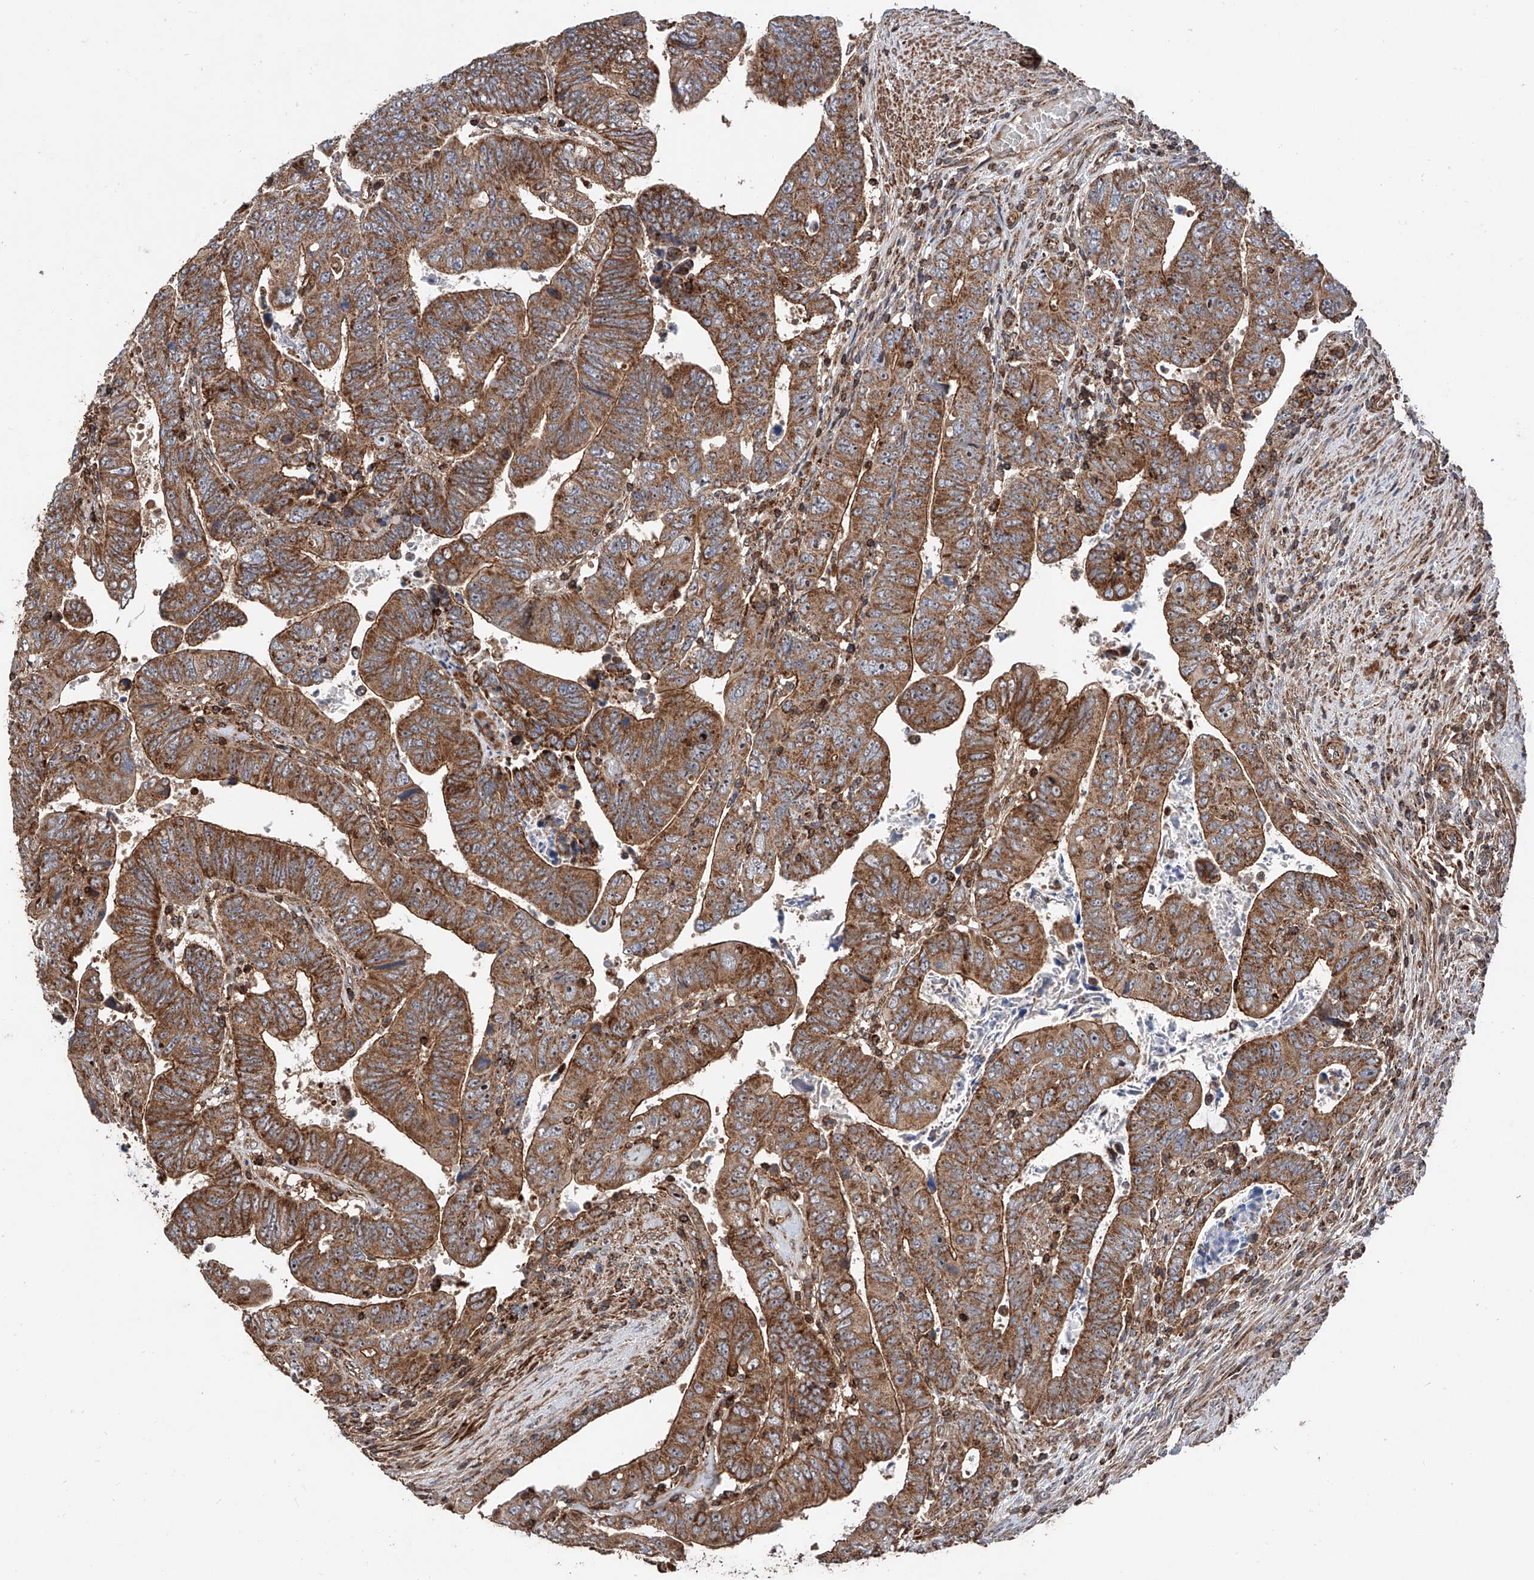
{"staining": {"intensity": "moderate", "quantity": ">75%", "location": "cytoplasmic/membranous"}, "tissue": "colorectal cancer", "cell_type": "Tumor cells", "image_type": "cancer", "snomed": [{"axis": "morphology", "description": "Normal tissue, NOS"}, {"axis": "morphology", "description": "Adenocarcinoma, NOS"}, {"axis": "topography", "description": "Rectum"}], "caption": "DAB (3,3'-diaminobenzidine) immunohistochemical staining of human colorectal adenocarcinoma reveals moderate cytoplasmic/membranous protein expression in about >75% of tumor cells.", "gene": "PISD", "patient": {"sex": "female", "age": 65}}